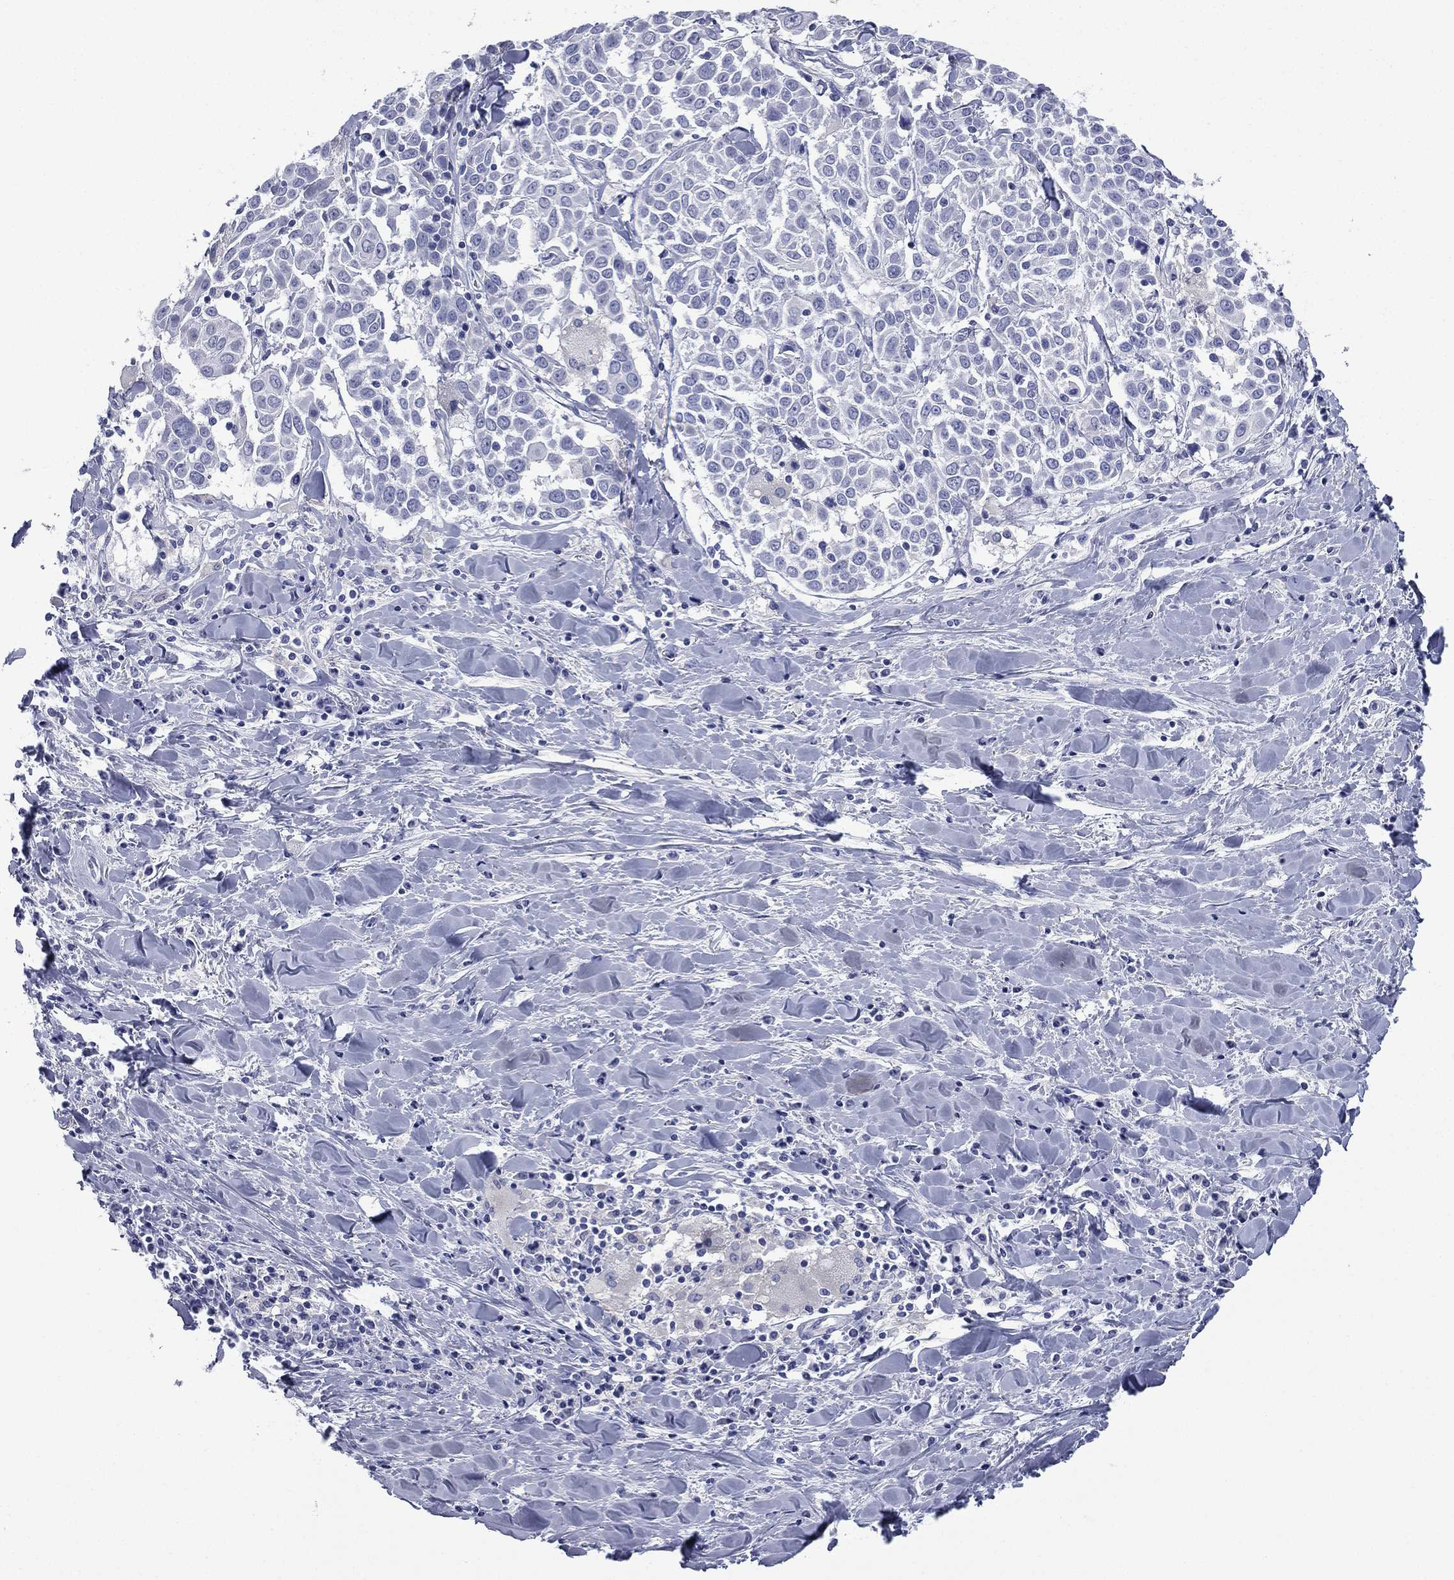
{"staining": {"intensity": "negative", "quantity": "none", "location": "none"}, "tissue": "lung cancer", "cell_type": "Tumor cells", "image_type": "cancer", "snomed": [{"axis": "morphology", "description": "Squamous cell carcinoma, NOS"}, {"axis": "topography", "description": "Lung"}], "caption": "Lung squamous cell carcinoma was stained to show a protein in brown. There is no significant staining in tumor cells.", "gene": "FCER2", "patient": {"sex": "male", "age": 57}}